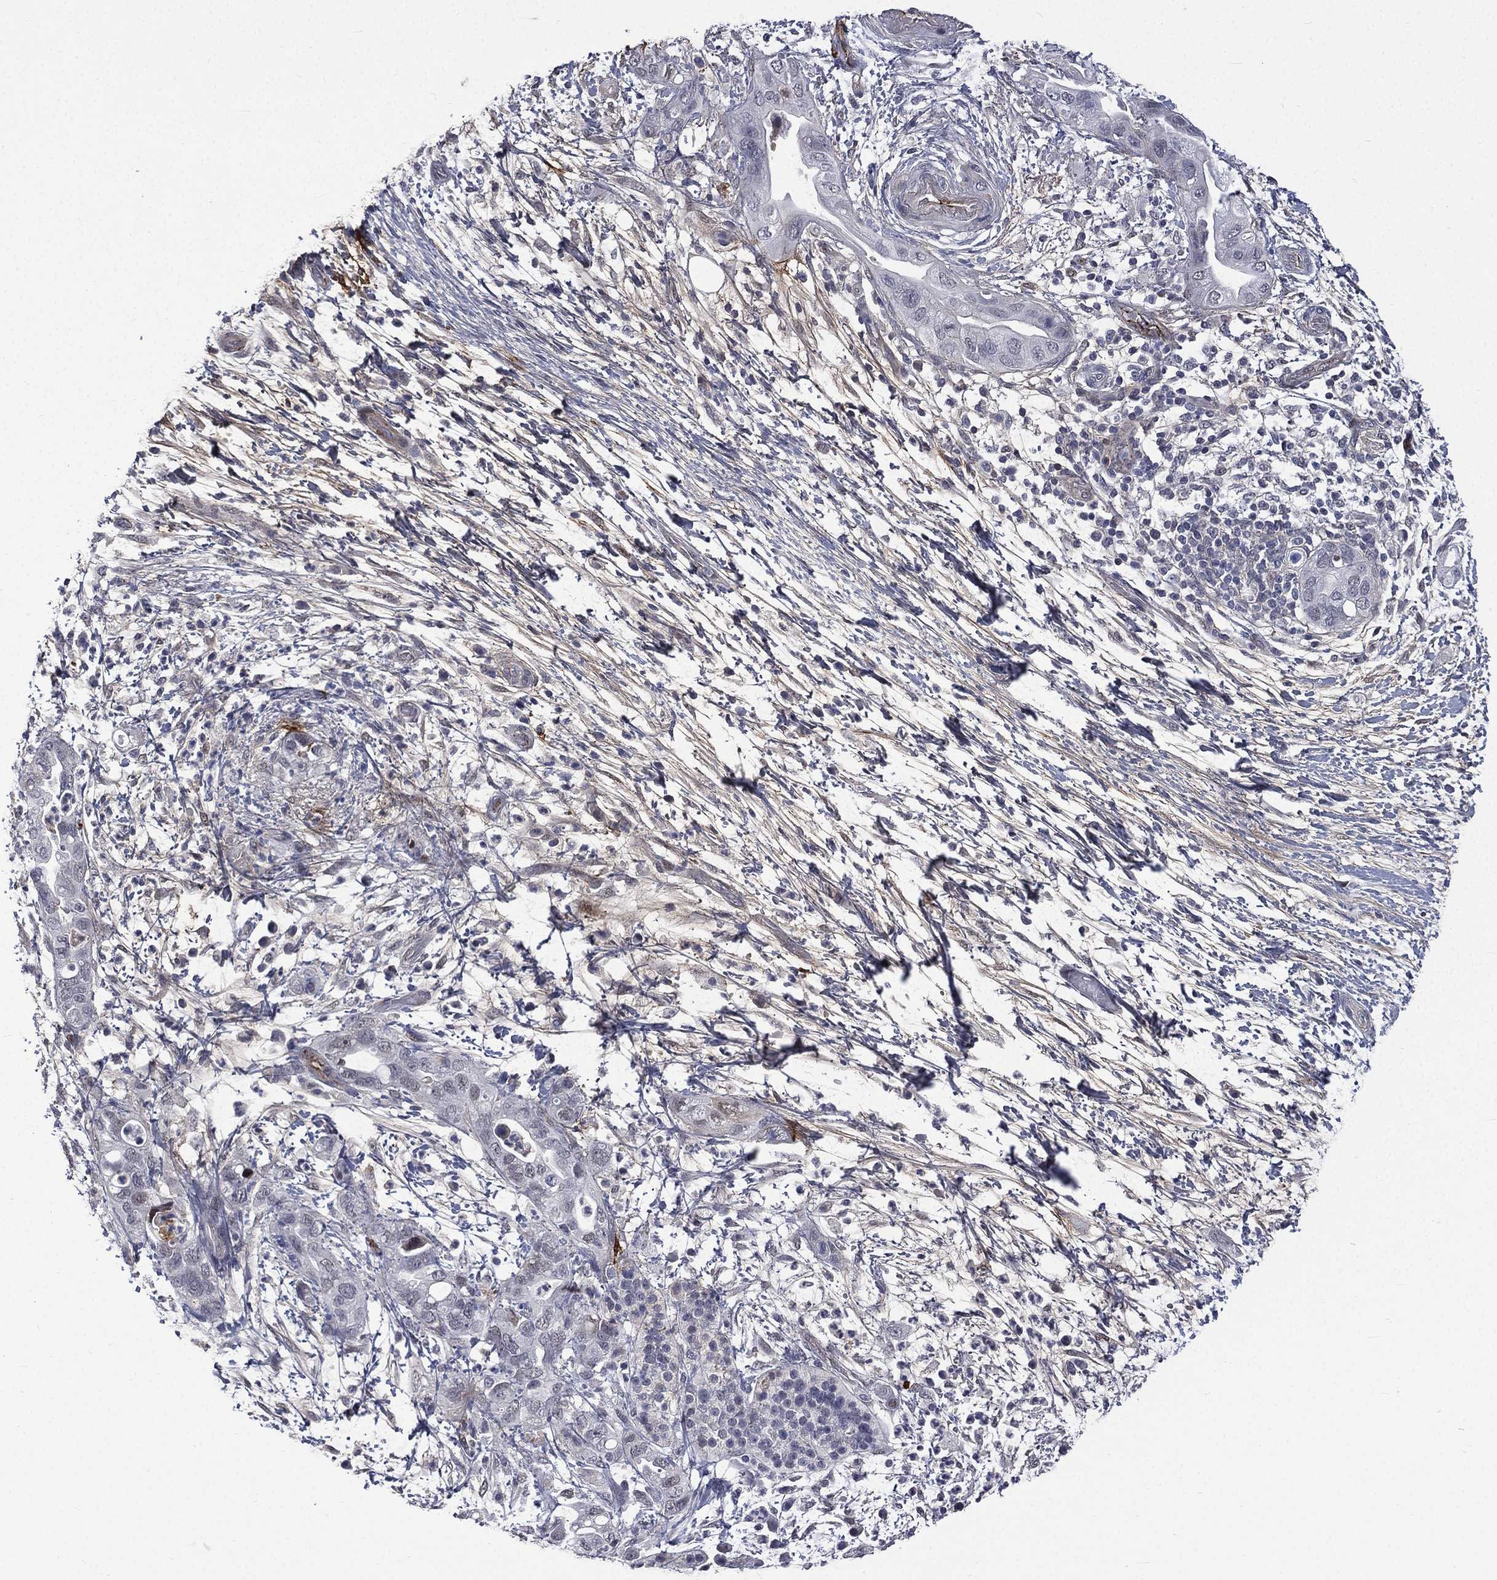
{"staining": {"intensity": "negative", "quantity": "none", "location": "none"}, "tissue": "pancreatic cancer", "cell_type": "Tumor cells", "image_type": "cancer", "snomed": [{"axis": "morphology", "description": "Adenocarcinoma, NOS"}, {"axis": "topography", "description": "Pancreas"}], "caption": "Immunohistochemical staining of pancreatic cancer demonstrates no significant staining in tumor cells.", "gene": "FGG", "patient": {"sex": "female", "age": 72}}